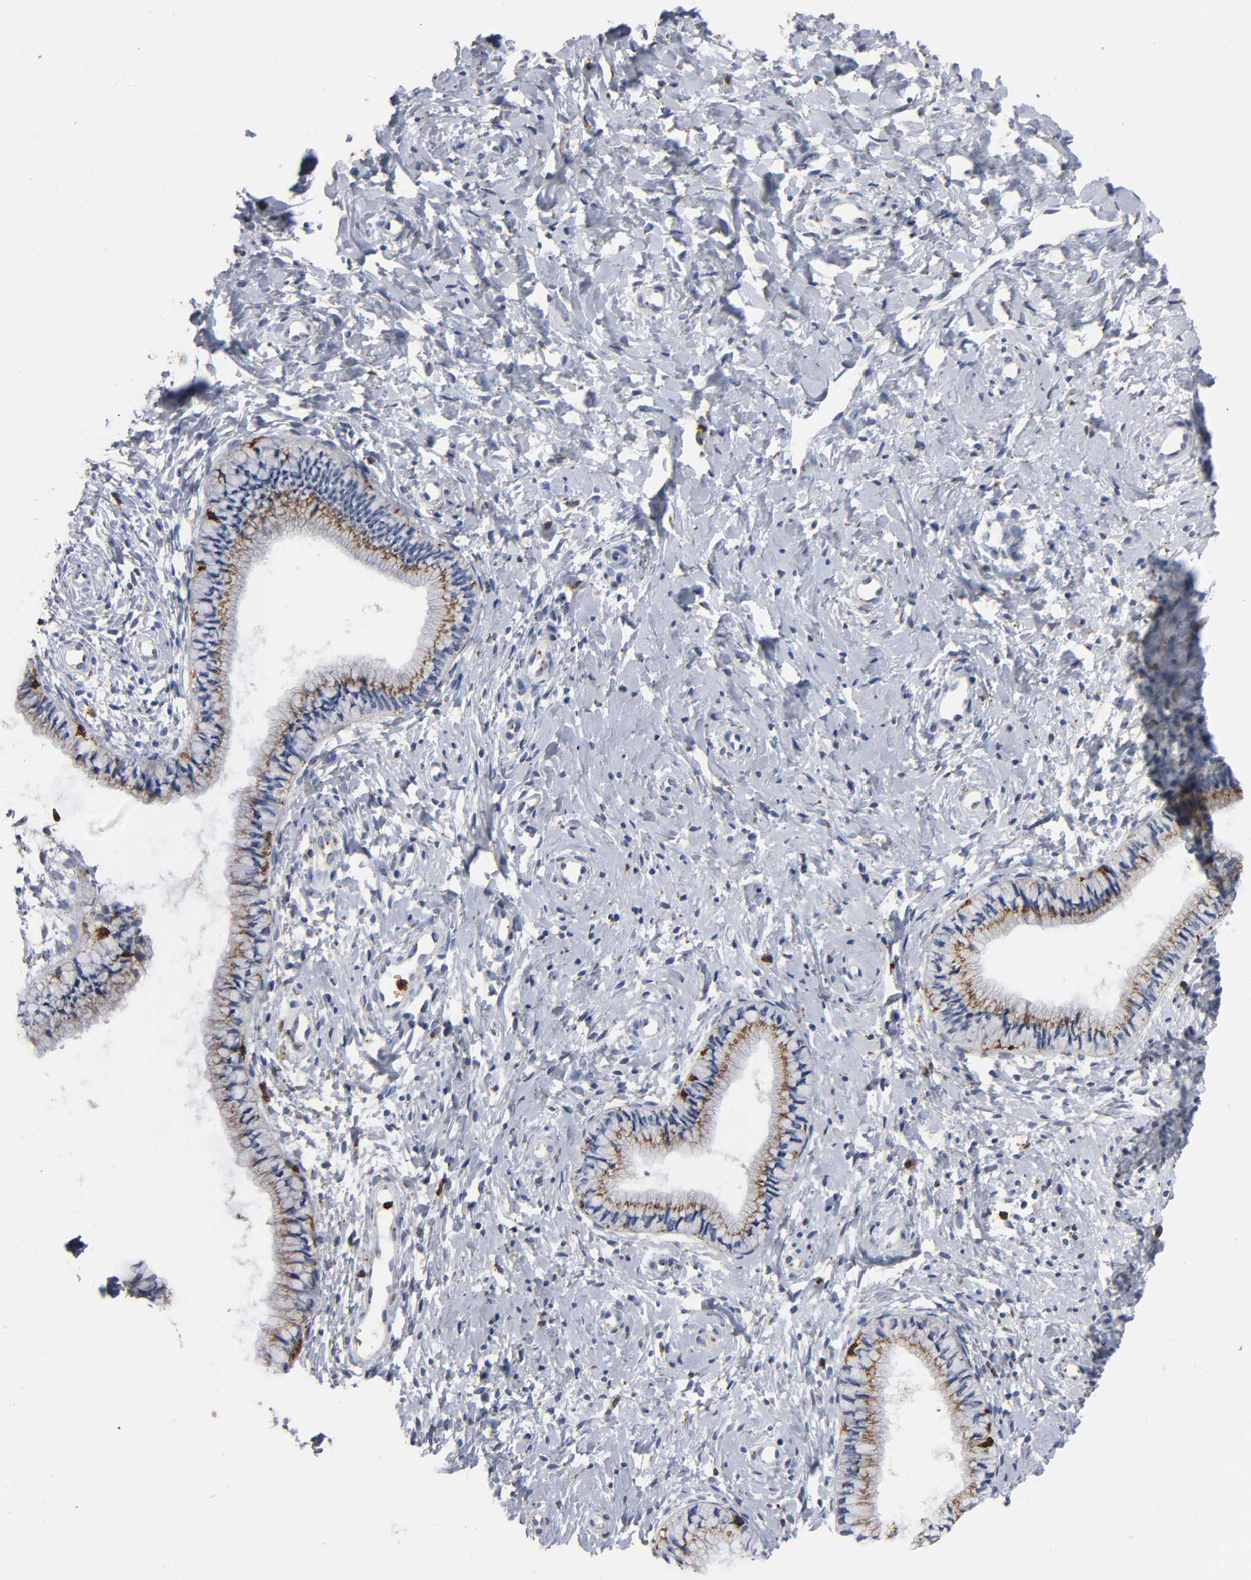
{"staining": {"intensity": "moderate", "quantity": ">75%", "location": "cytoplasmic/membranous"}, "tissue": "cervix", "cell_type": "Glandular cells", "image_type": "normal", "snomed": [{"axis": "morphology", "description": "Normal tissue, NOS"}, {"axis": "topography", "description": "Cervix"}], "caption": "This image exhibits normal cervix stained with IHC to label a protein in brown. The cytoplasmic/membranous of glandular cells show moderate positivity for the protein. Nuclei are counter-stained blue.", "gene": "CAPN10", "patient": {"sex": "female", "age": 46}}